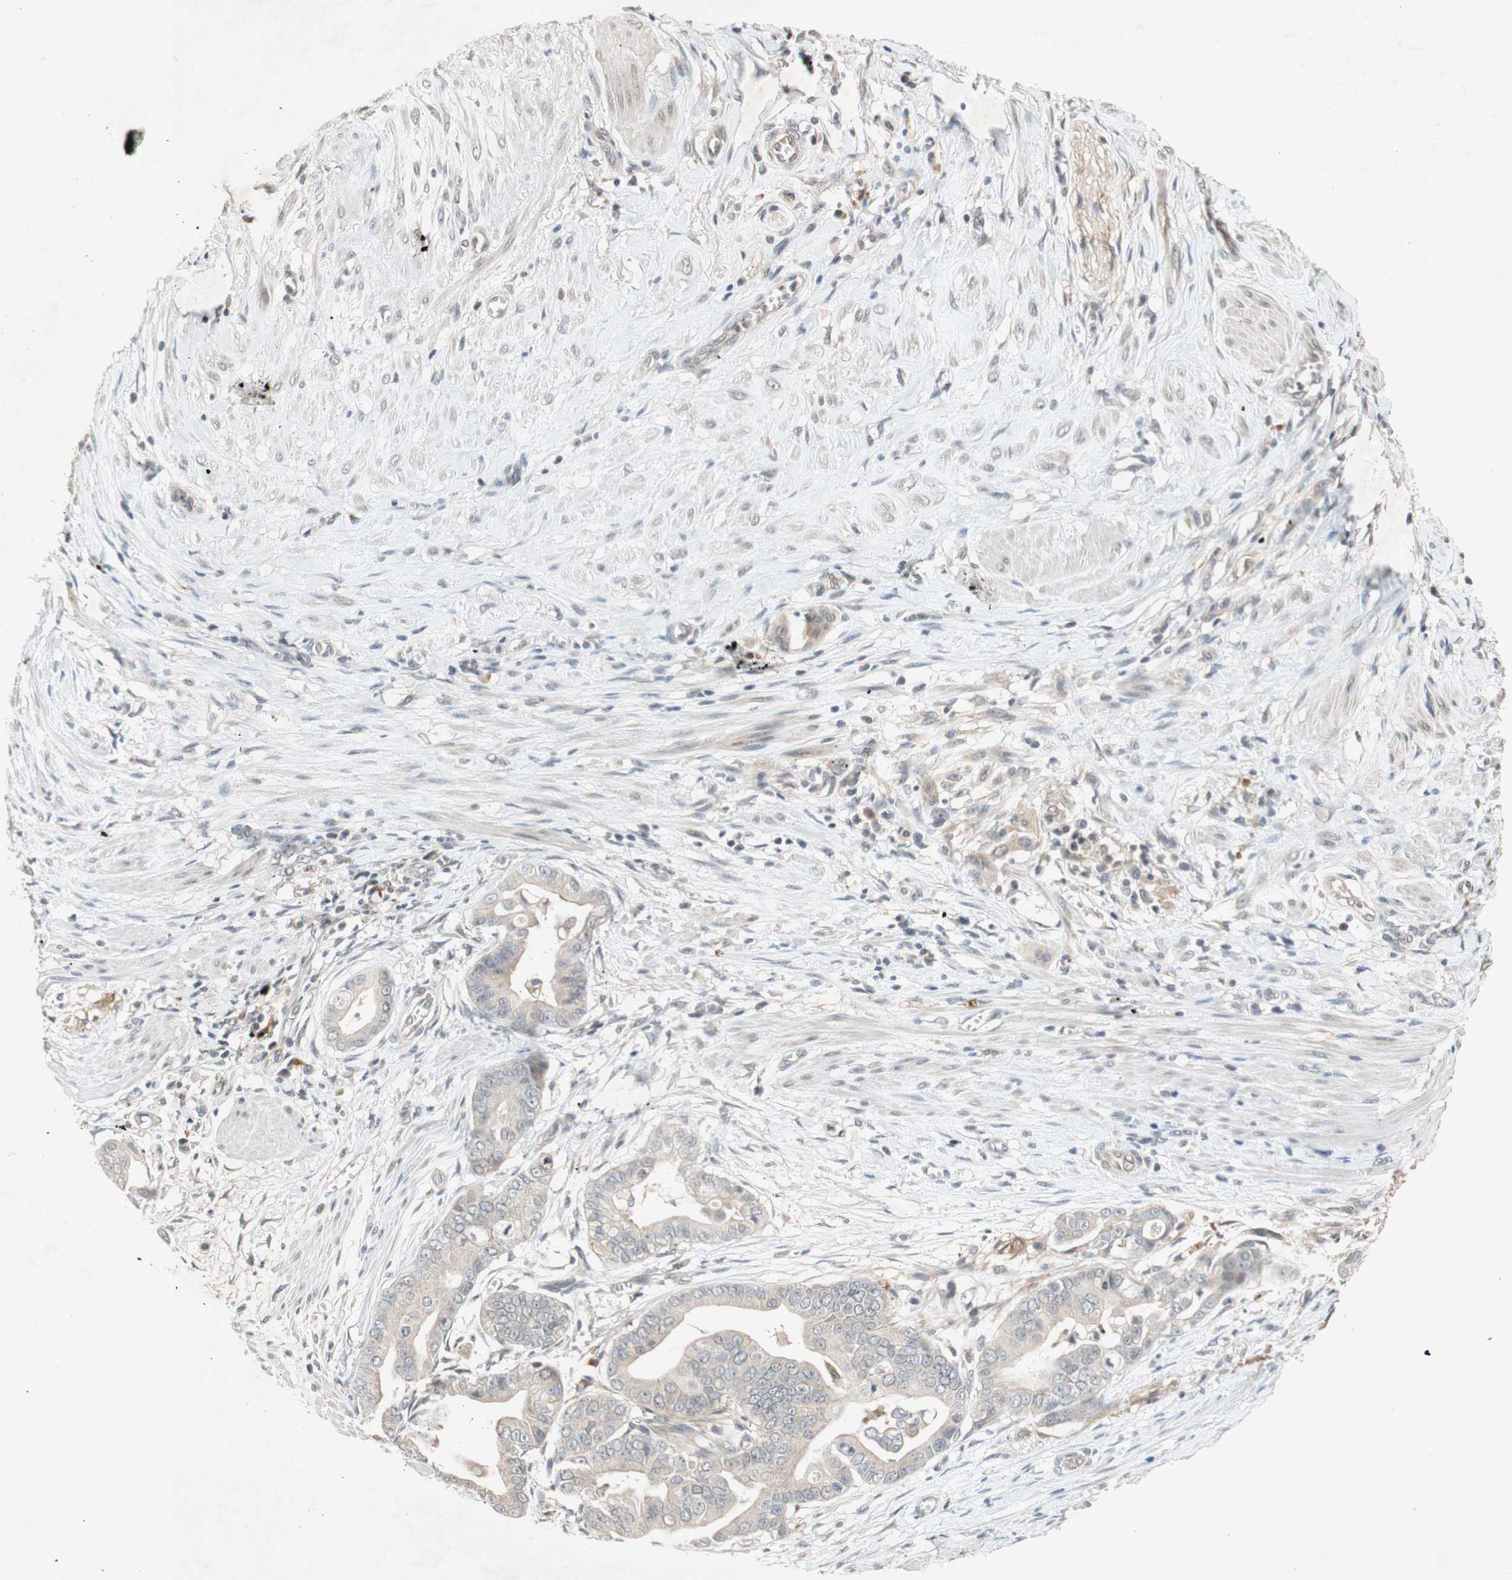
{"staining": {"intensity": "weak", "quantity": ">75%", "location": "cytoplasmic/membranous"}, "tissue": "pancreatic cancer", "cell_type": "Tumor cells", "image_type": "cancer", "snomed": [{"axis": "morphology", "description": "Adenocarcinoma, NOS"}, {"axis": "topography", "description": "Pancreas"}], "caption": "Immunohistochemical staining of pancreatic cancer displays low levels of weak cytoplasmic/membranous protein positivity in approximately >75% of tumor cells.", "gene": "PIN1", "patient": {"sex": "female", "age": 75}}